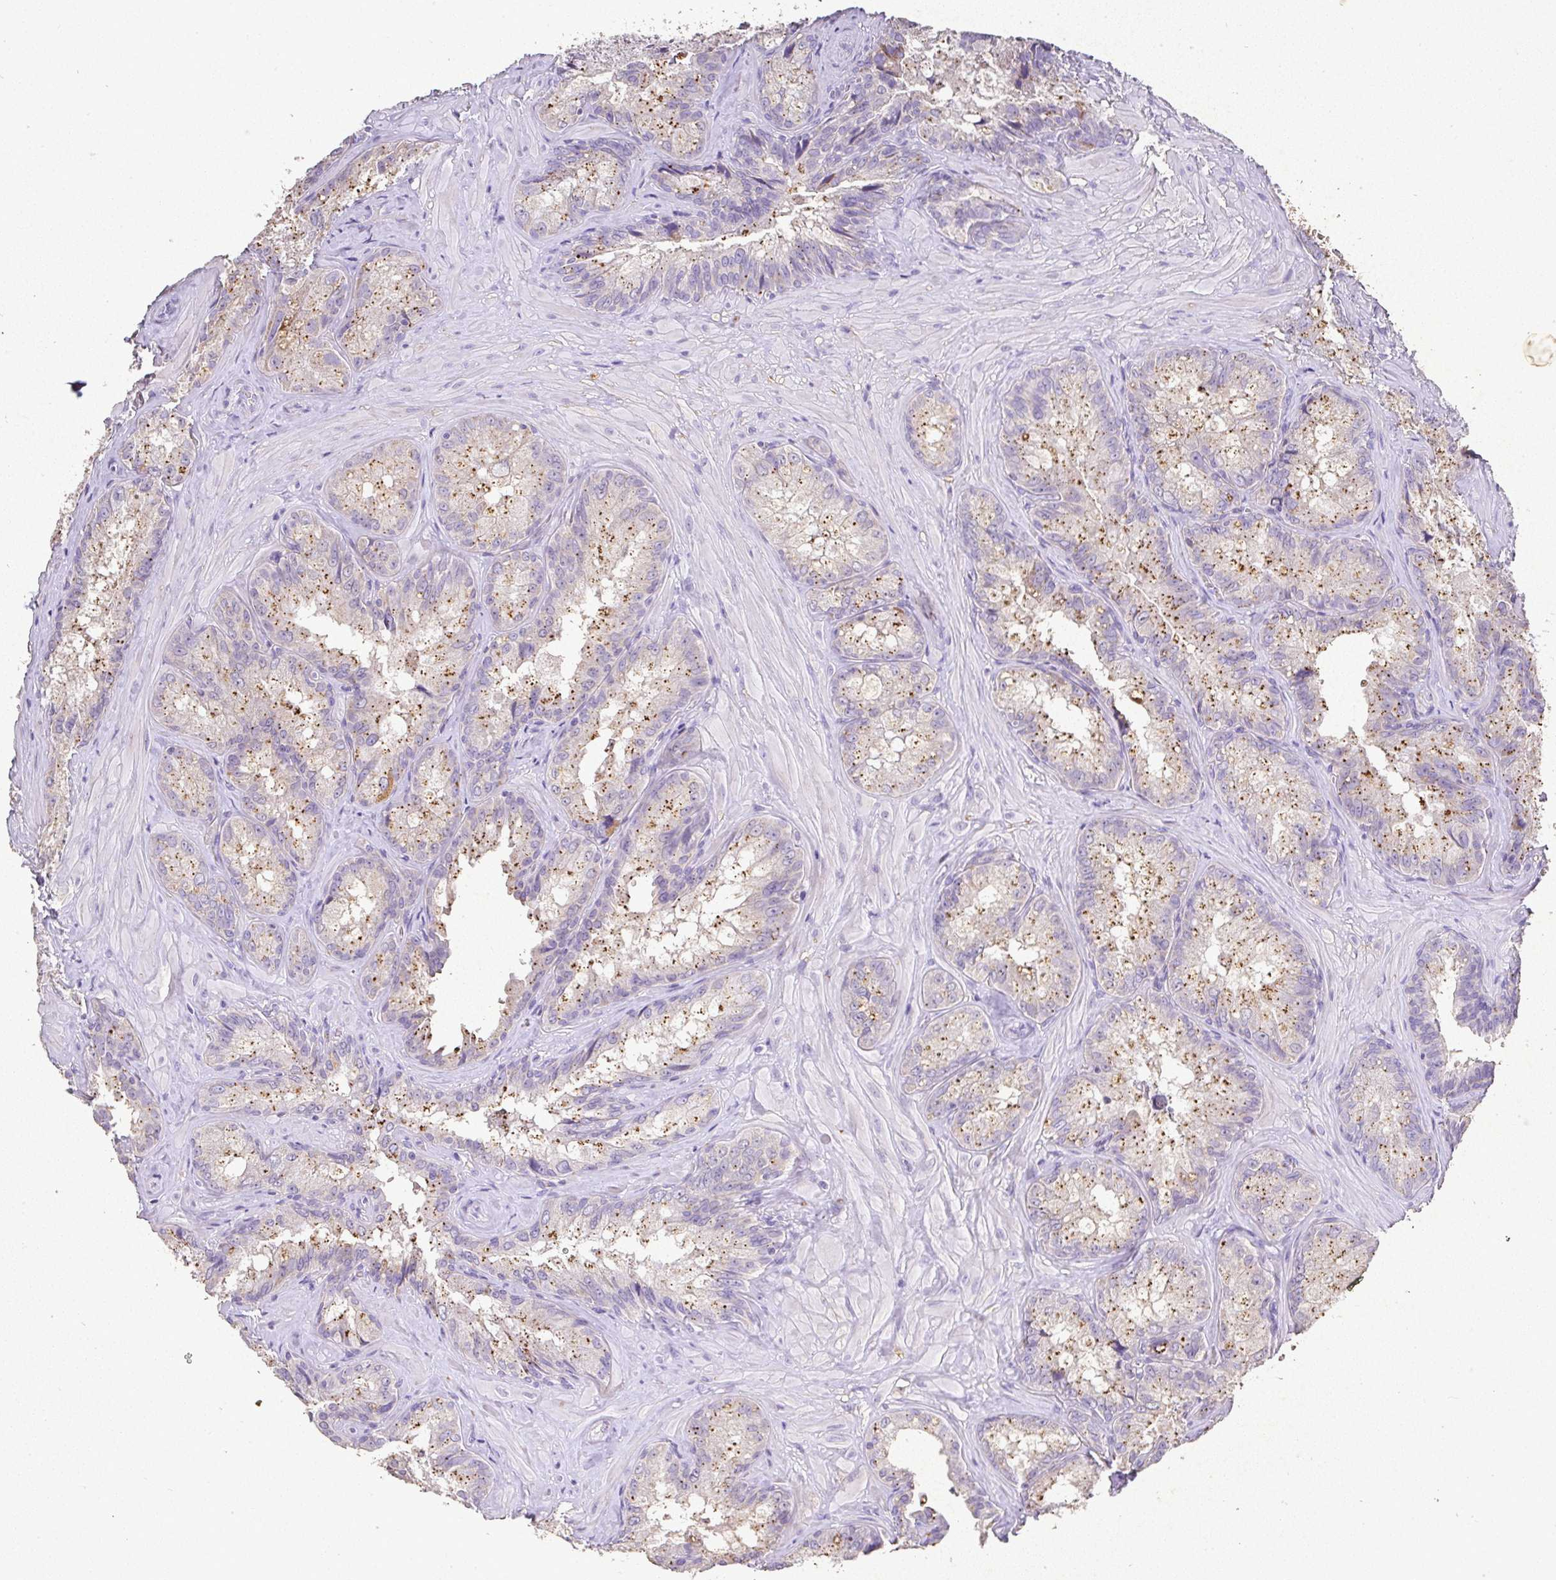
{"staining": {"intensity": "weak", "quantity": "25%-75%", "location": "cytoplasmic/membranous"}, "tissue": "seminal vesicle", "cell_type": "Glandular cells", "image_type": "normal", "snomed": [{"axis": "morphology", "description": "Normal tissue, NOS"}, {"axis": "topography", "description": "Seminal veicle"}], "caption": "Unremarkable seminal vesicle reveals weak cytoplasmic/membranous positivity in about 25%-75% of glandular cells.", "gene": "RPS2", "patient": {"sex": "male", "age": 47}}